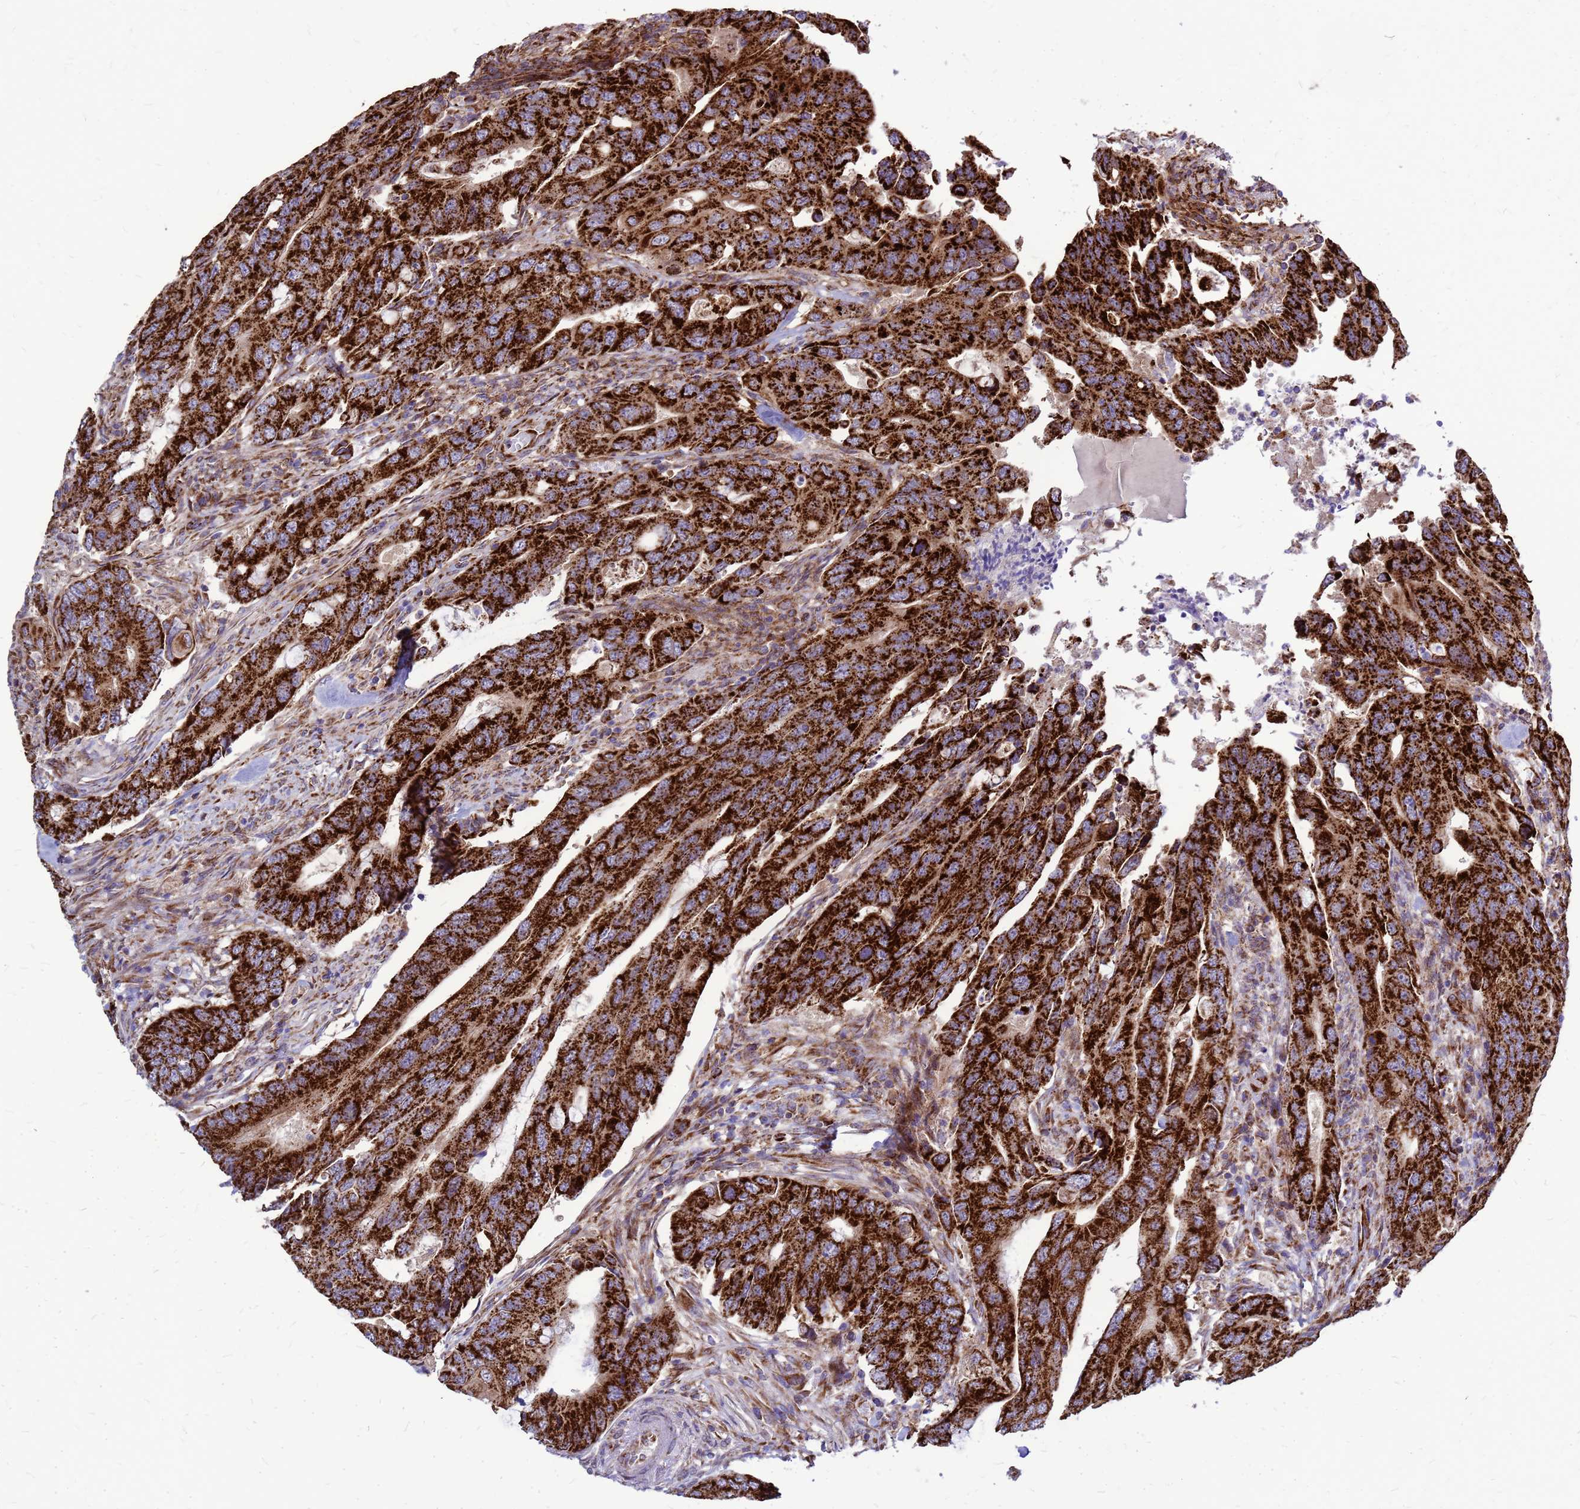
{"staining": {"intensity": "strong", "quantity": ">75%", "location": "cytoplasmic/membranous"}, "tissue": "colorectal cancer", "cell_type": "Tumor cells", "image_type": "cancer", "snomed": [{"axis": "morphology", "description": "Adenocarcinoma, NOS"}, {"axis": "topography", "description": "Colon"}], "caption": "Colorectal adenocarcinoma stained with DAB immunohistochemistry exhibits high levels of strong cytoplasmic/membranous positivity in approximately >75% of tumor cells.", "gene": "FSTL4", "patient": {"sex": "male", "age": 71}}